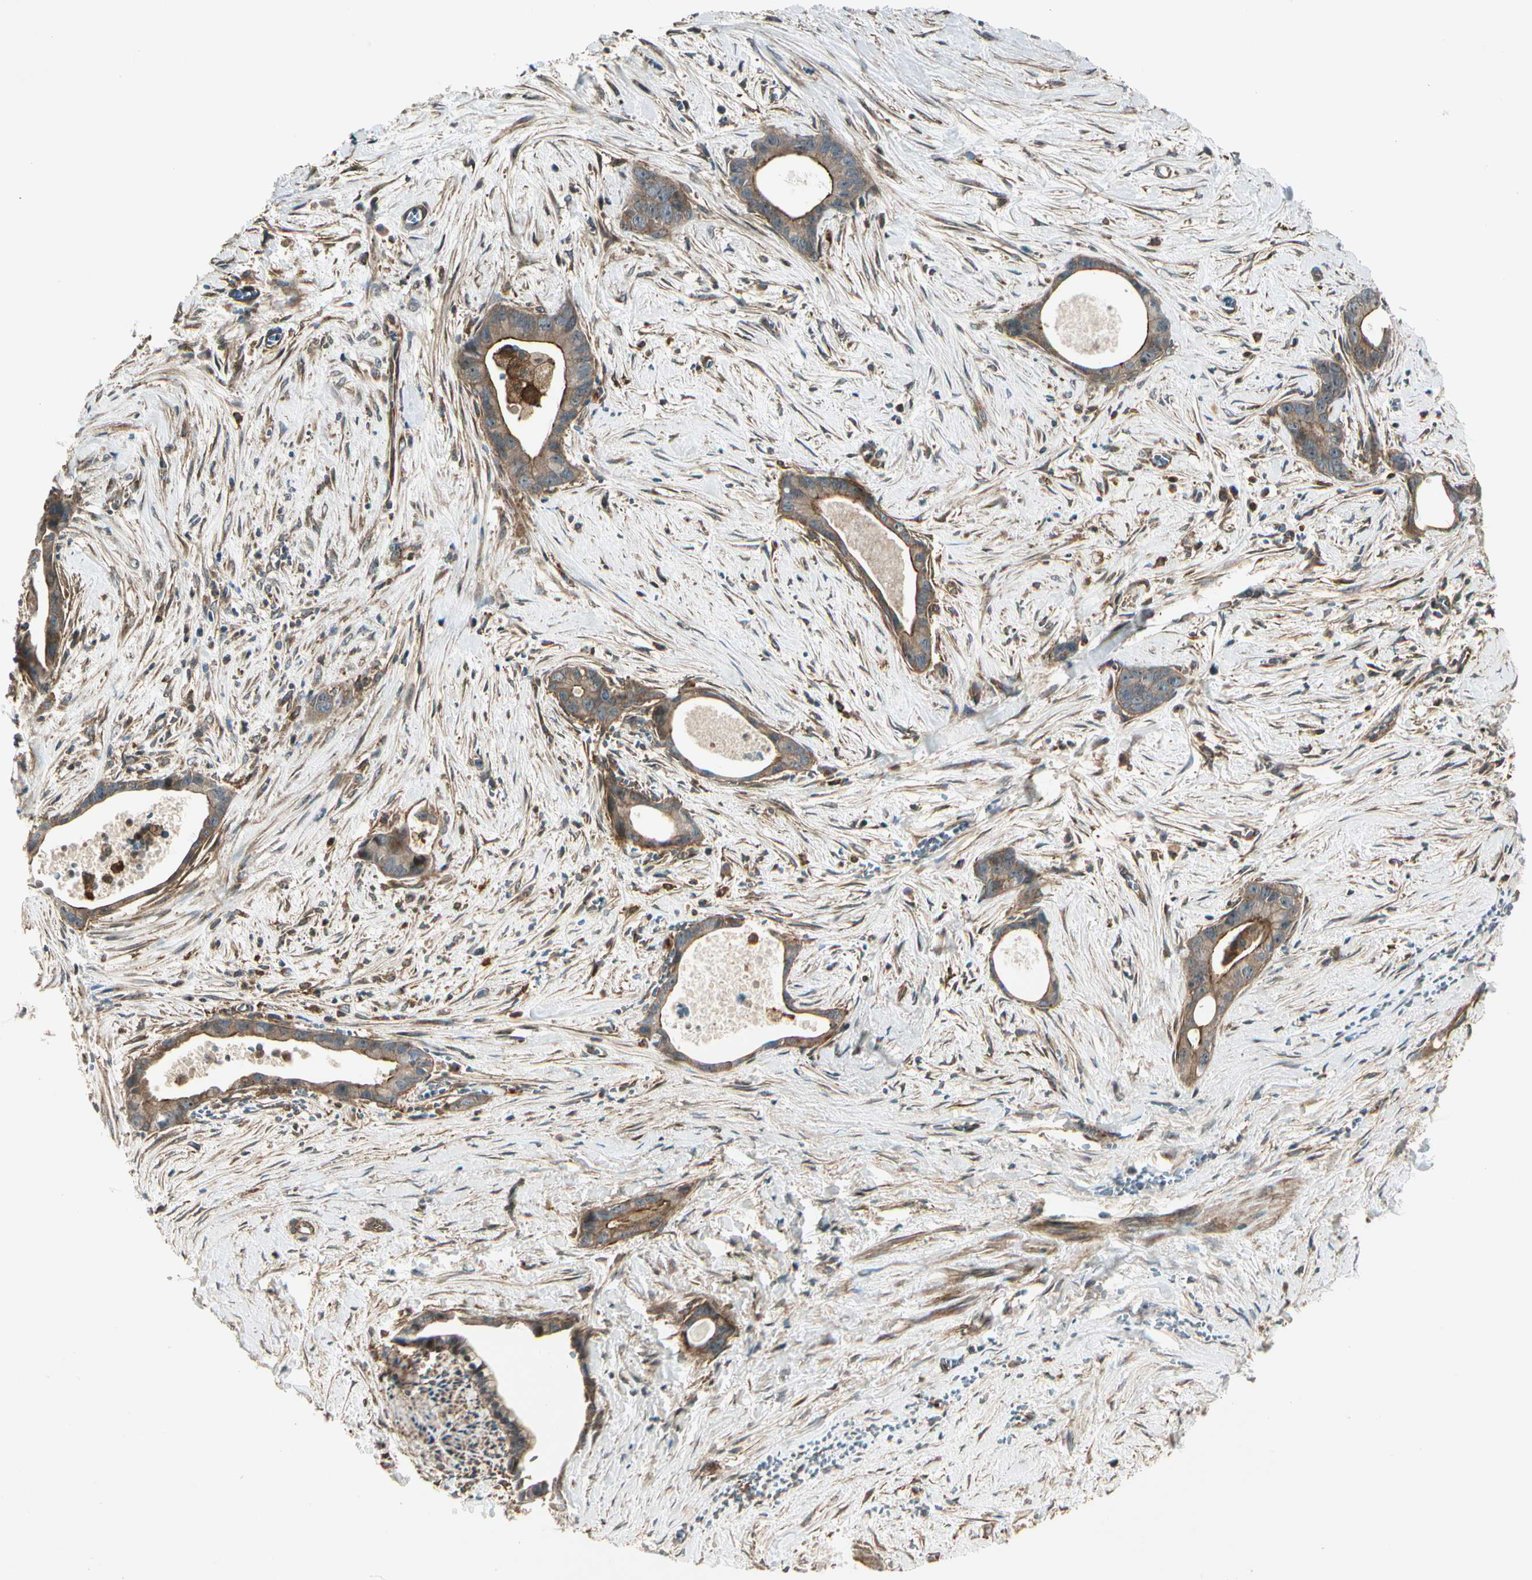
{"staining": {"intensity": "strong", "quantity": ">75%", "location": "cytoplasmic/membranous"}, "tissue": "liver cancer", "cell_type": "Tumor cells", "image_type": "cancer", "snomed": [{"axis": "morphology", "description": "Cholangiocarcinoma"}, {"axis": "topography", "description": "Liver"}], "caption": "This photomicrograph reveals liver cancer (cholangiocarcinoma) stained with immunohistochemistry to label a protein in brown. The cytoplasmic/membranous of tumor cells show strong positivity for the protein. Nuclei are counter-stained blue.", "gene": "FKBP15", "patient": {"sex": "female", "age": 55}}